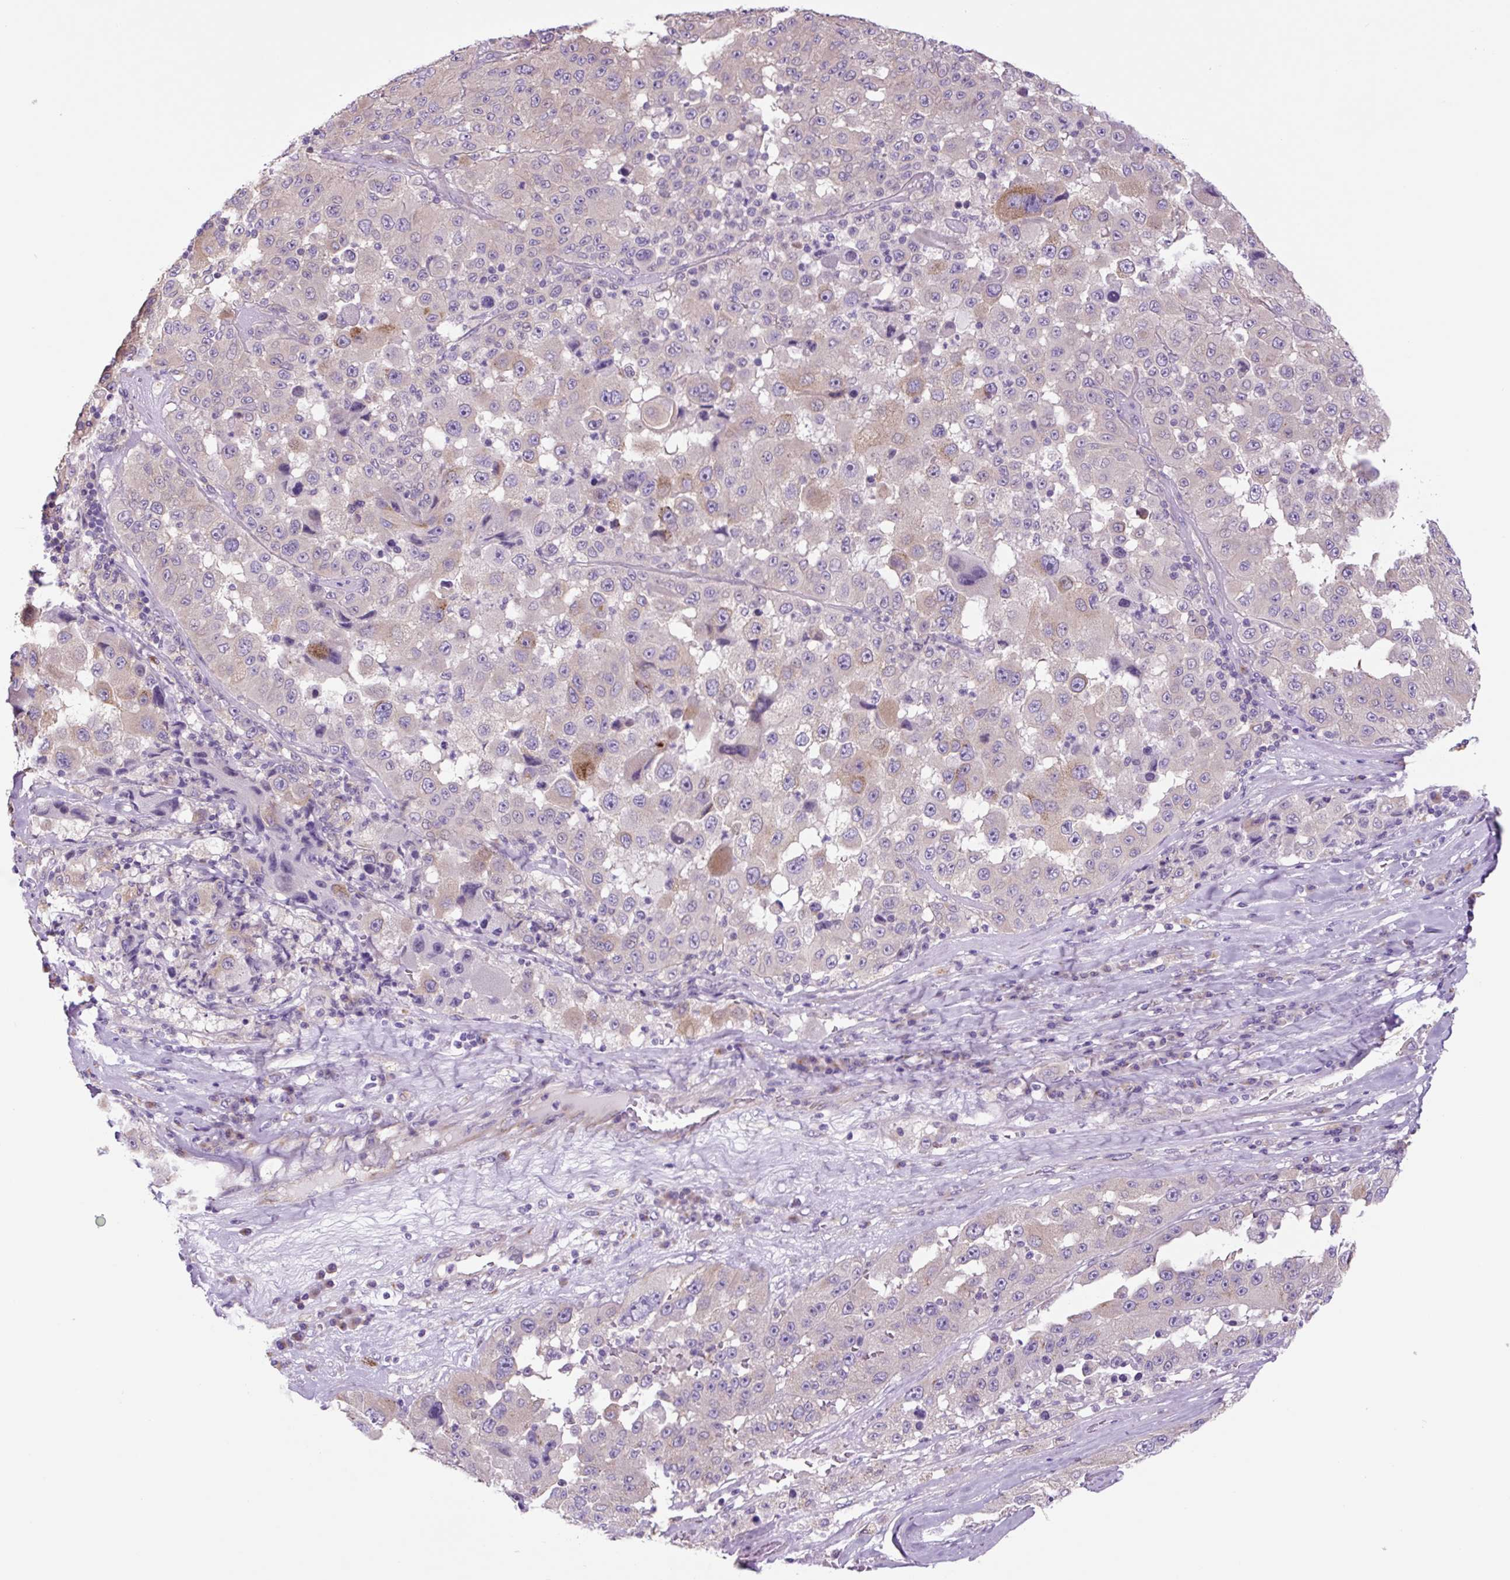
{"staining": {"intensity": "moderate", "quantity": "<25%", "location": "cytoplasmic/membranous"}, "tissue": "melanoma", "cell_type": "Tumor cells", "image_type": "cancer", "snomed": [{"axis": "morphology", "description": "Malignant melanoma, Metastatic site"}, {"axis": "topography", "description": "Lymph node"}], "caption": "An immunohistochemistry micrograph of neoplastic tissue is shown. Protein staining in brown highlights moderate cytoplasmic/membranous positivity in malignant melanoma (metastatic site) within tumor cells. (DAB (3,3'-diaminobenzidine) = brown stain, brightfield microscopy at high magnification).", "gene": "GORASP1", "patient": {"sex": "male", "age": 62}}